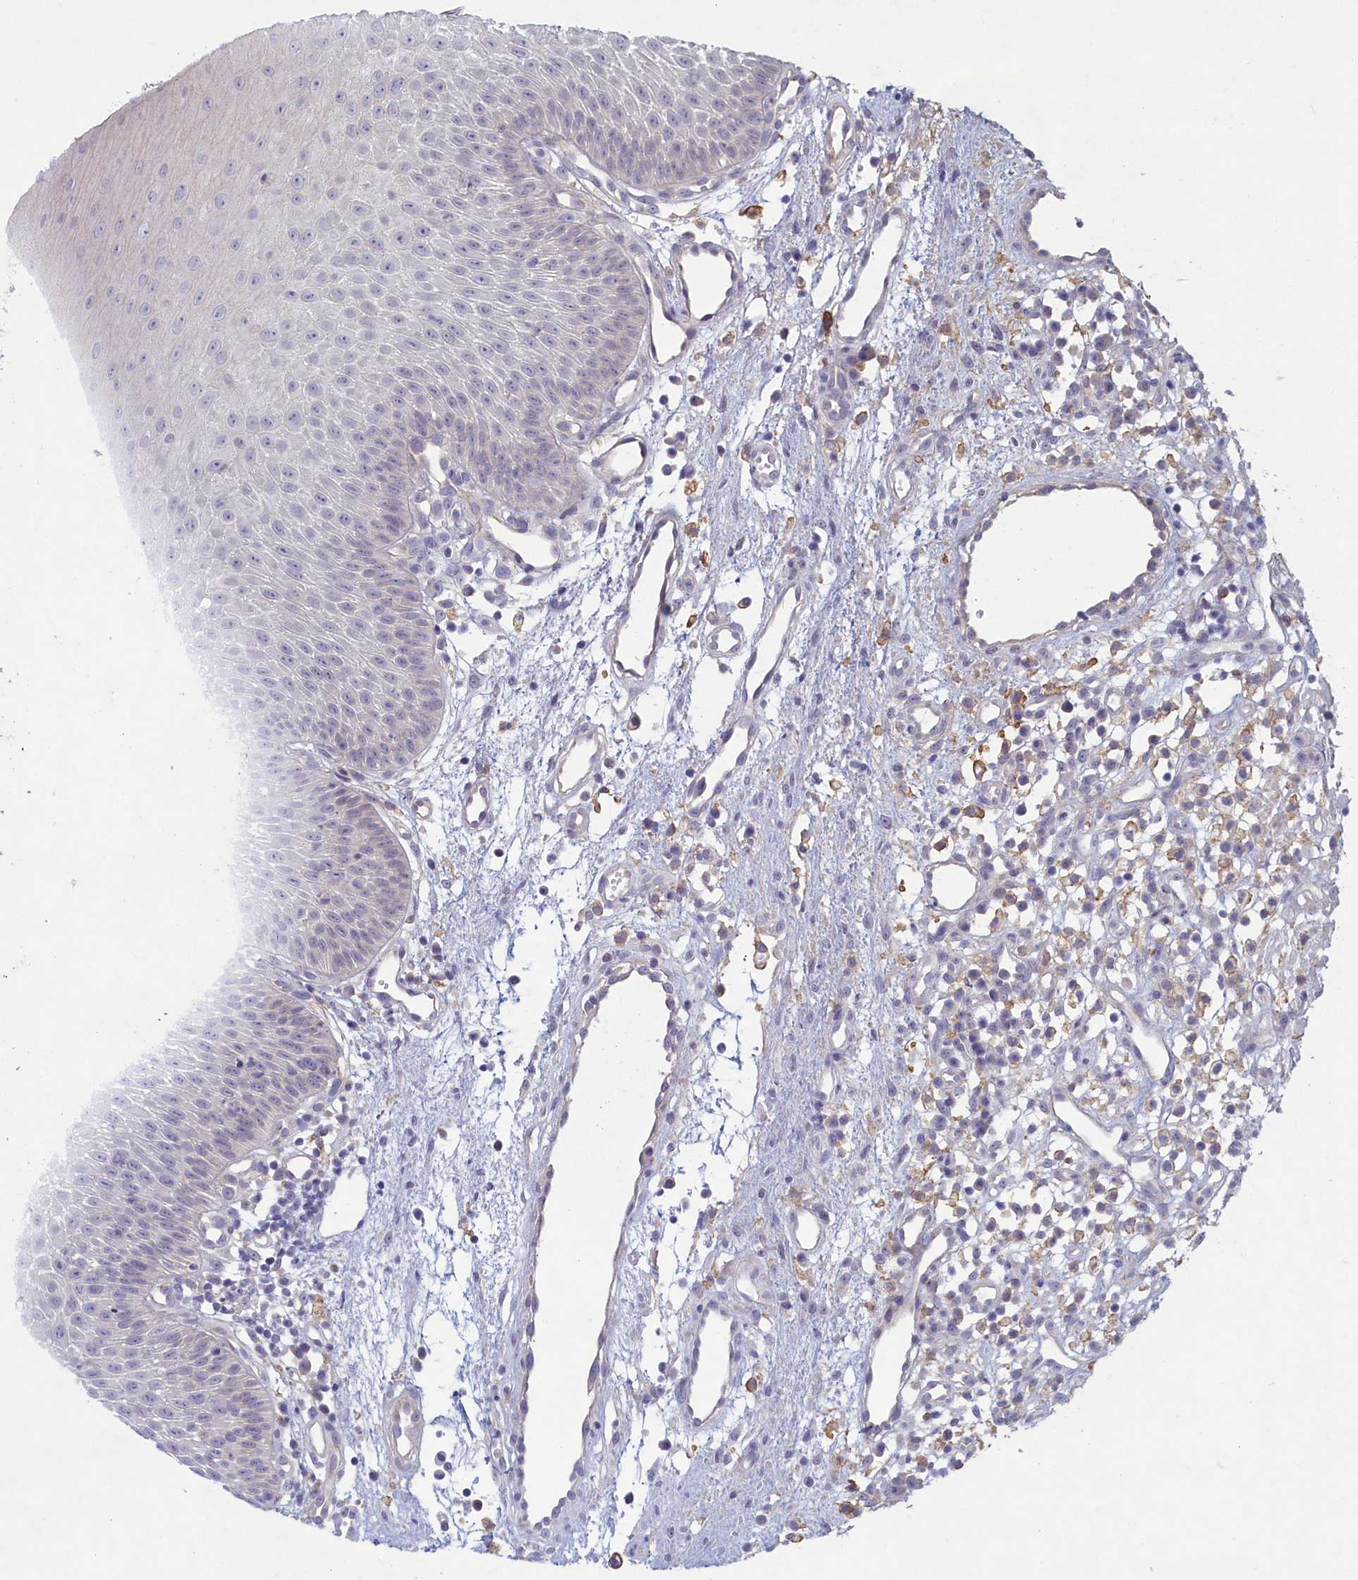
{"staining": {"intensity": "negative", "quantity": "none", "location": "none"}, "tissue": "oral mucosa", "cell_type": "Squamous epithelial cells", "image_type": "normal", "snomed": [{"axis": "morphology", "description": "Normal tissue, NOS"}, {"axis": "topography", "description": "Oral tissue"}], "caption": "Squamous epithelial cells are negative for brown protein staining in unremarkable oral mucosa. (DAB immunohistochemistry (IHC) with hematoxylin counter stain).", "gene": "PLEKHG6", "patient": {"sex": "female", "age": 13}}